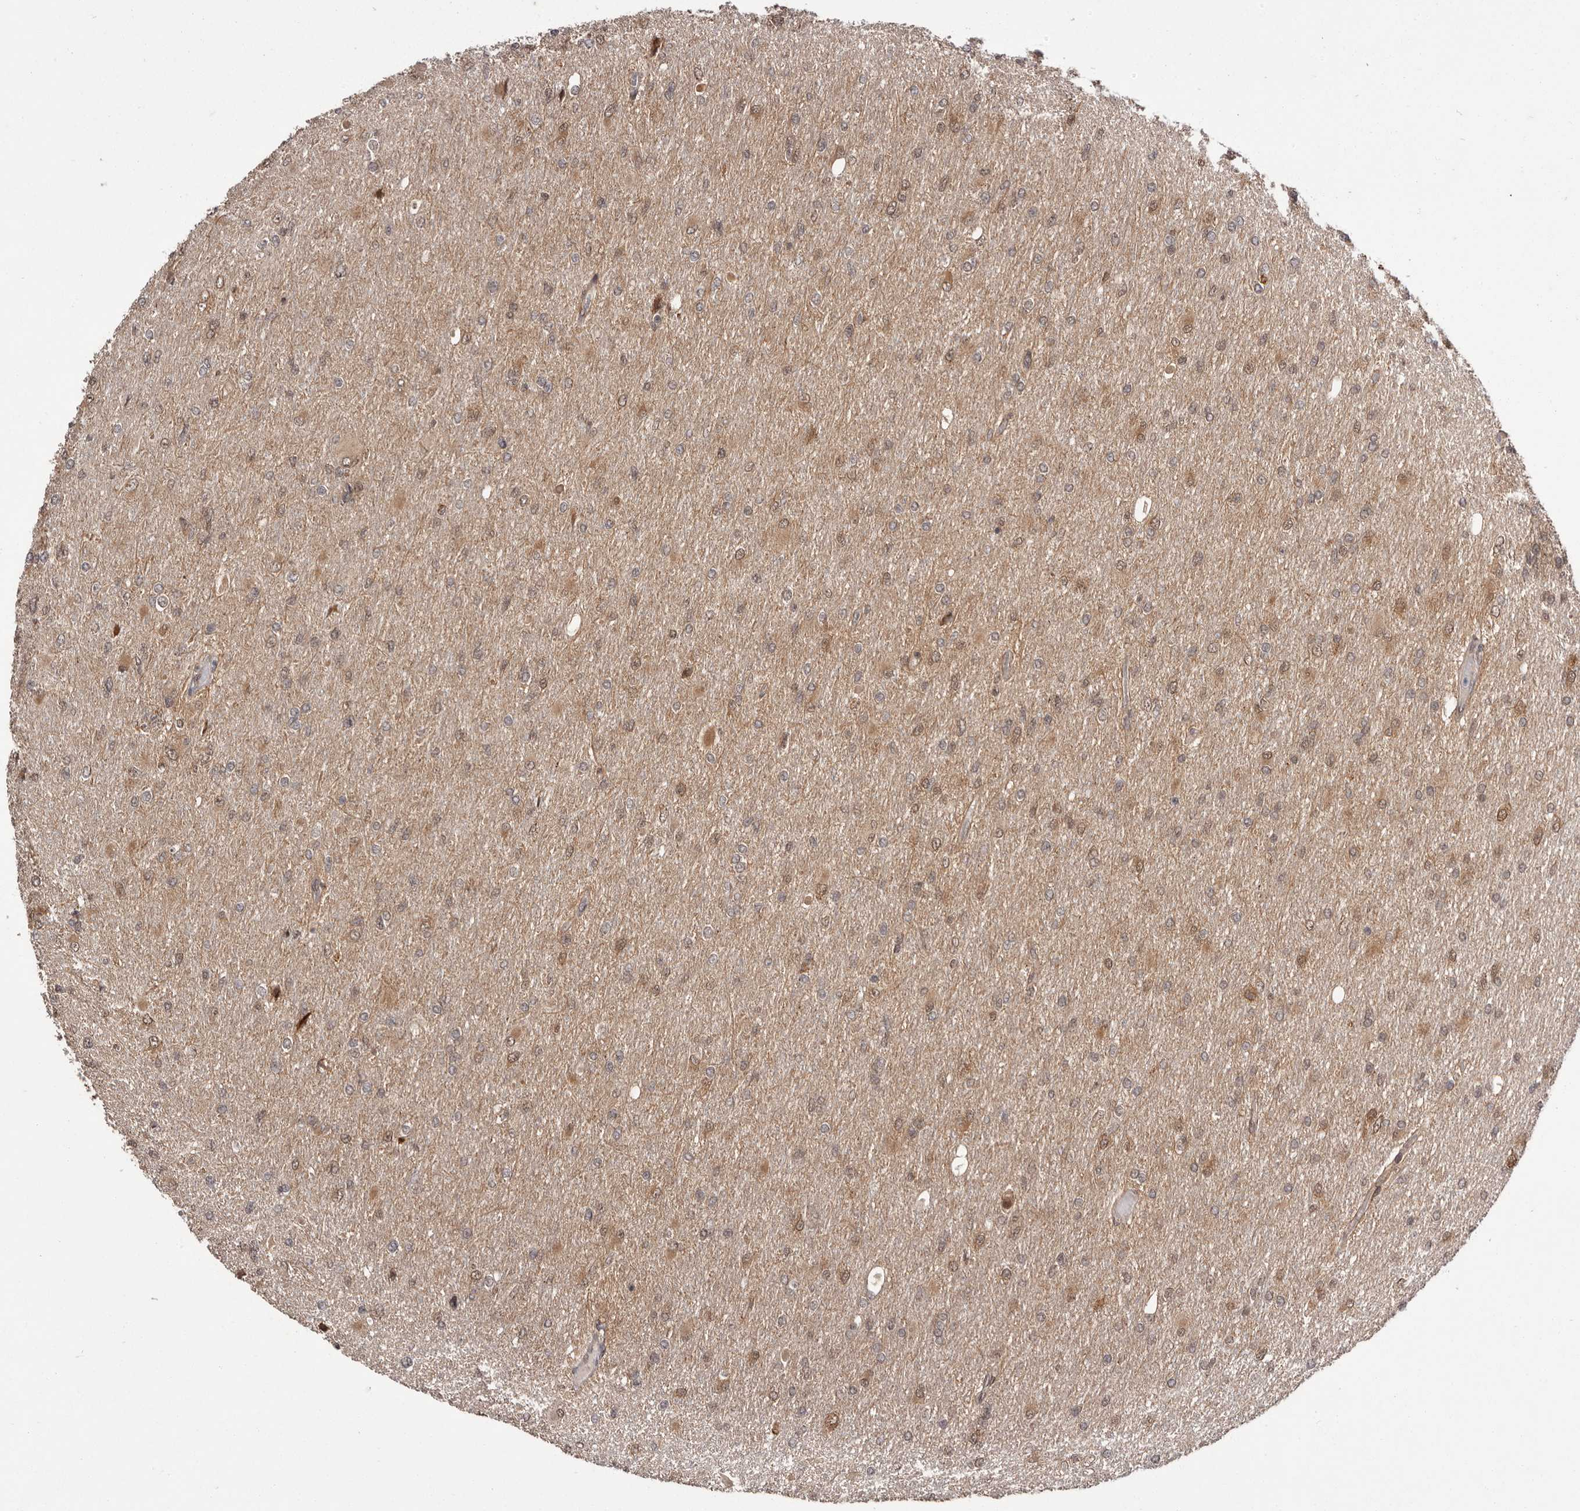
{"staining": {"intensity": "weak", "quantity": ">75%", "location": "cytoplasmic/membranous,nuclear"}, "tissue": "glioma", "cell_type": "Tumor cells", "image_type": "cancer", "snomed": [{"axis": "morphology", "description": "Glioma, malignant, High grade"}, {"axis": "topography", "description": "Cerebral cortex"}], "caption": "Malignant glioma (high-grade) tissue demonstrates weak cytoplasmic/membranous and nuclear staining in approximately >75% of tumor cells, visualized by immunohistochemistry.", "gene": "LRGUK", "patient": {"sex": "female", "age": 36}}